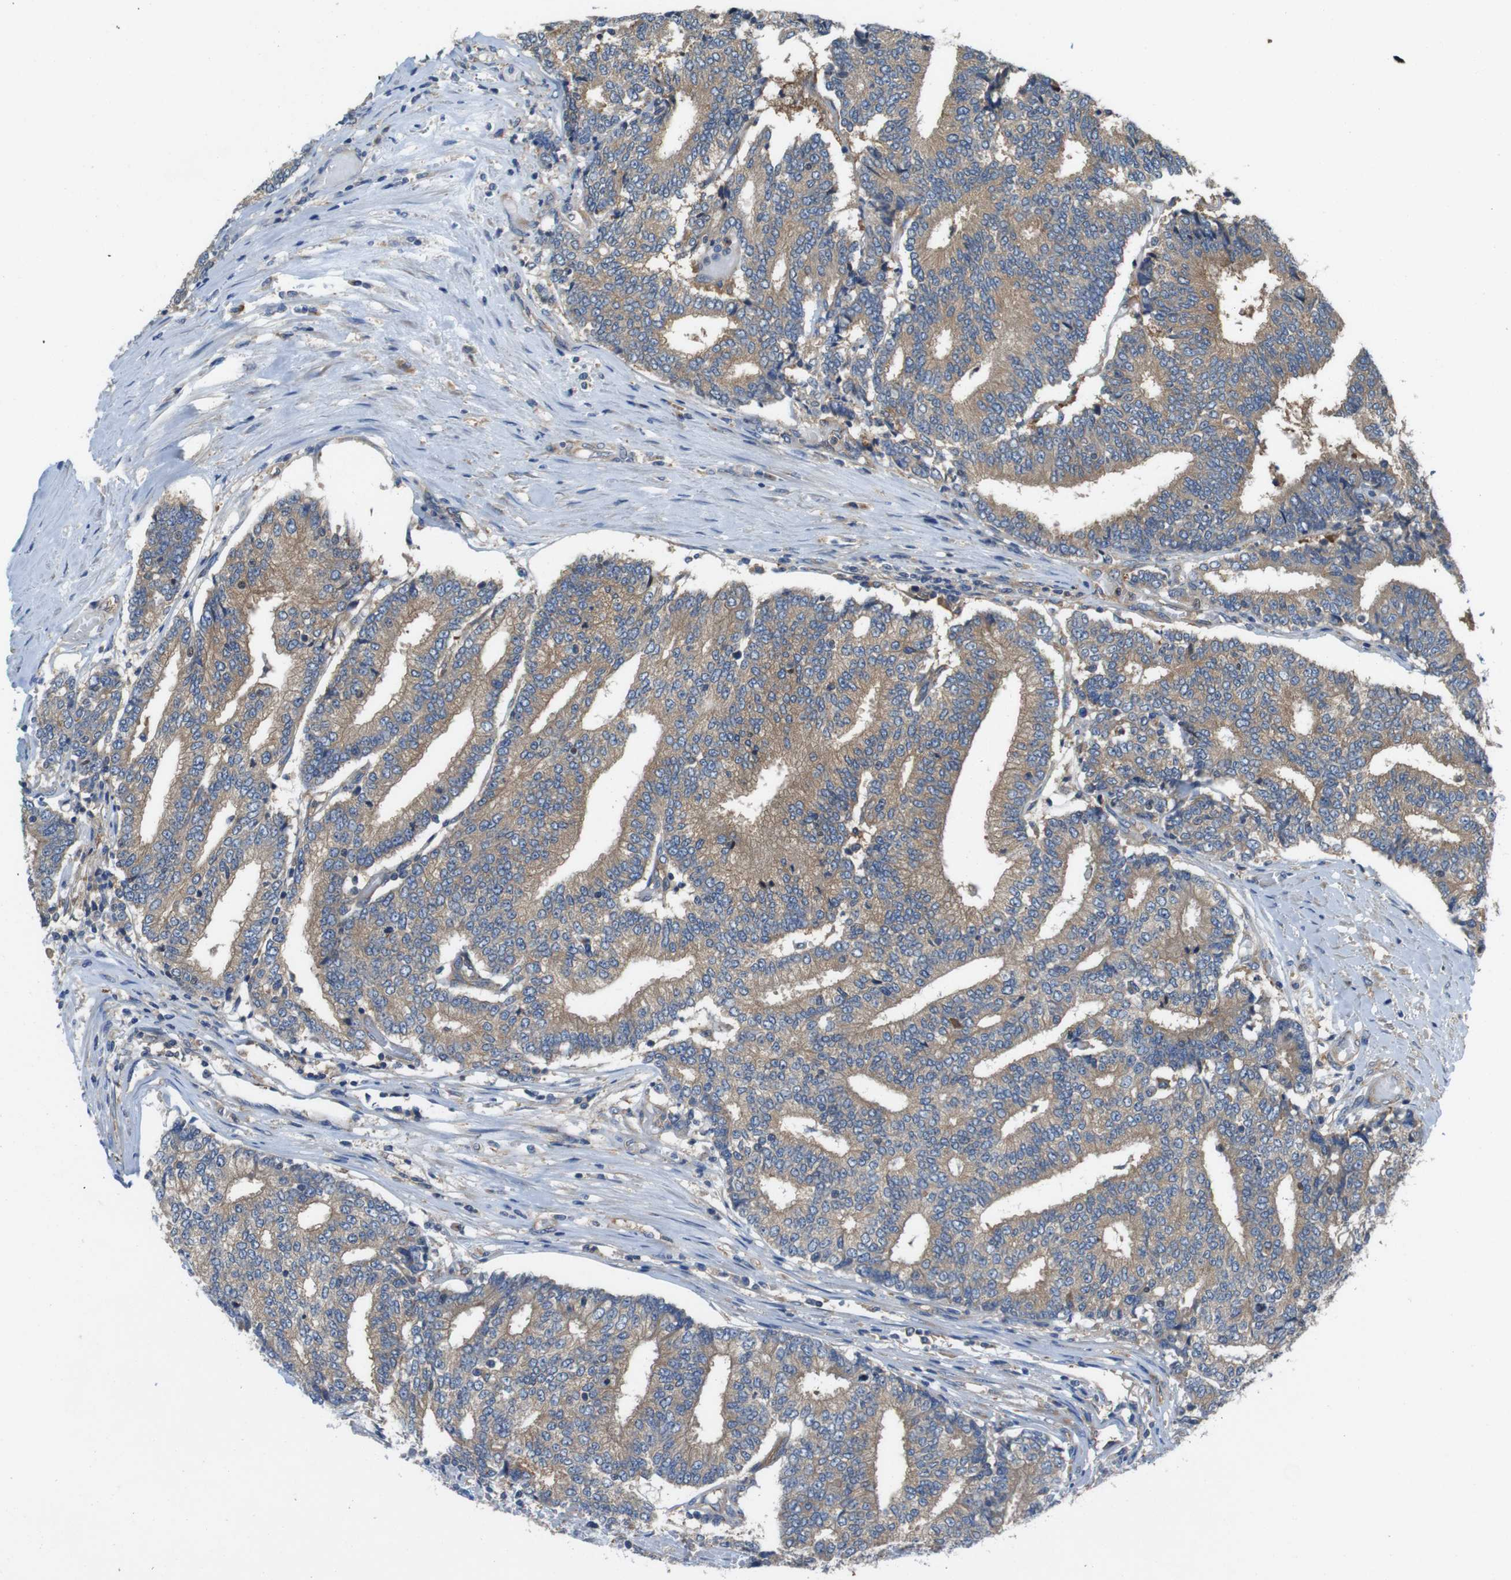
{"staining": {"intensity": "moderate", "quantity": ">75%", "location": "cytoplasmic/membranous"}, "tissue": "prostate cancer", "cell_type": "Tumor cells", "image_type": "cancer", "snomed": [{"axis": "morphology", "description": "Normal tissue, NOS"}, {"axis": "morphology", "description": "Adenocarcinoma, High grade"}, {"axis": "topography", "description": "Prostate"}, {"axis": "topography", "description": "Seminal veicle"}], "caption": "The photomicrograph exhibits staining of prostate cancer, revealing moderate cytoplasmic/membranous protein staining (brown color) within tumor cells.", "gene": "DCTN1", "patient": {"sex": "male", "age": 55}}